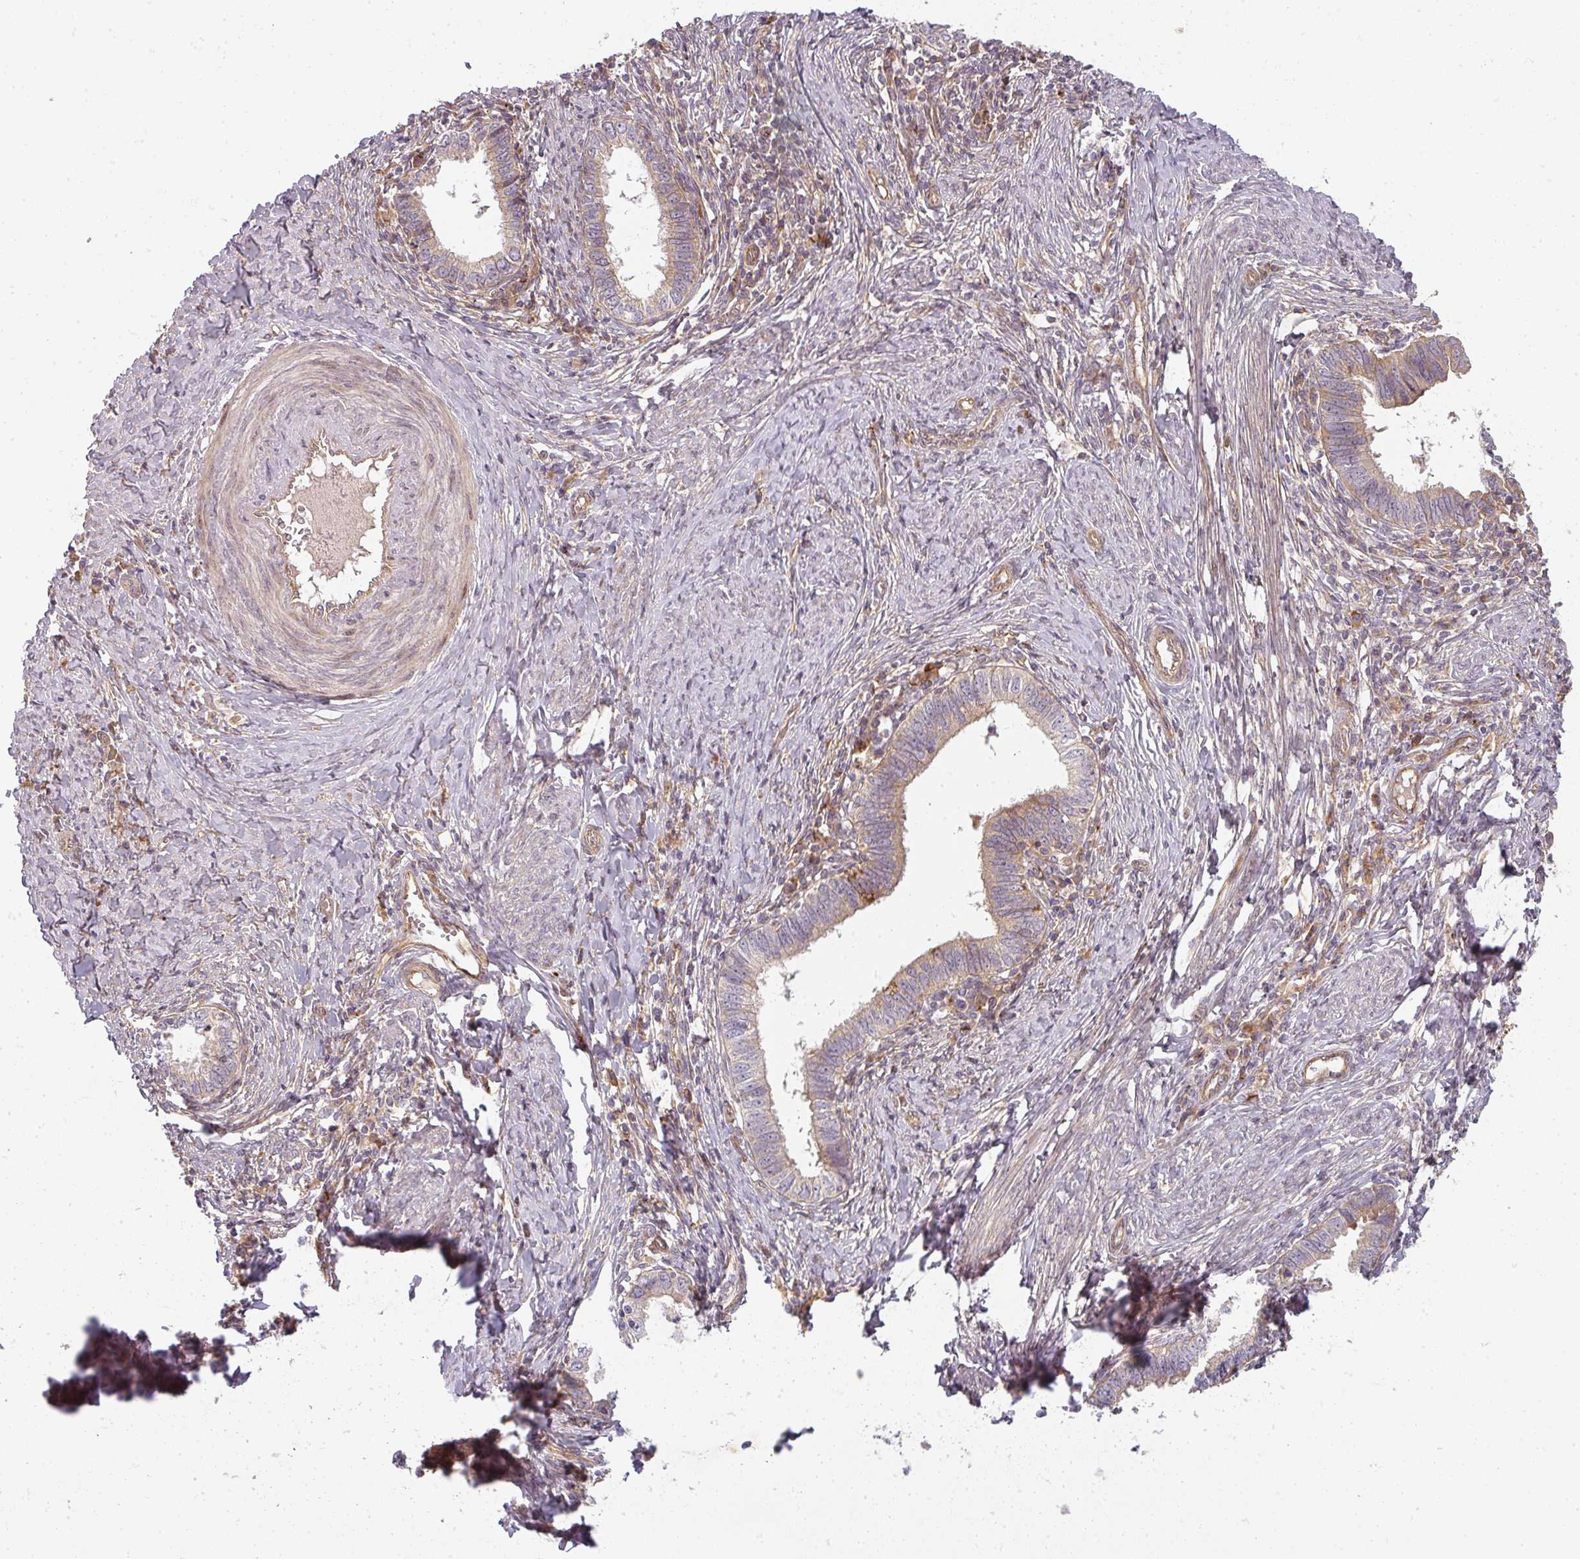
{"staining": {"intensity": "weak", "quantity": "25%-75%", "location": "cytoplasmic/membranous"}, "tissue": "cervical cancer", "cell_type": "Tumor cells", "image_type": "cancer", "snomed": [{"axis": "morphology", "description": "Adenocarcinoma, NOS"}, {"axis": "topography", "description": "Cervix"}], "caption": "Immunohistochemistry (IHC) of human adenocarcinoma (cervical) exhibits low levels of weak cytoplasmic/membranous staining in approximately 25%-75% of tumor cells.", "gene": "CNOT1", "patient": {"sex": "female", "age": 36}}